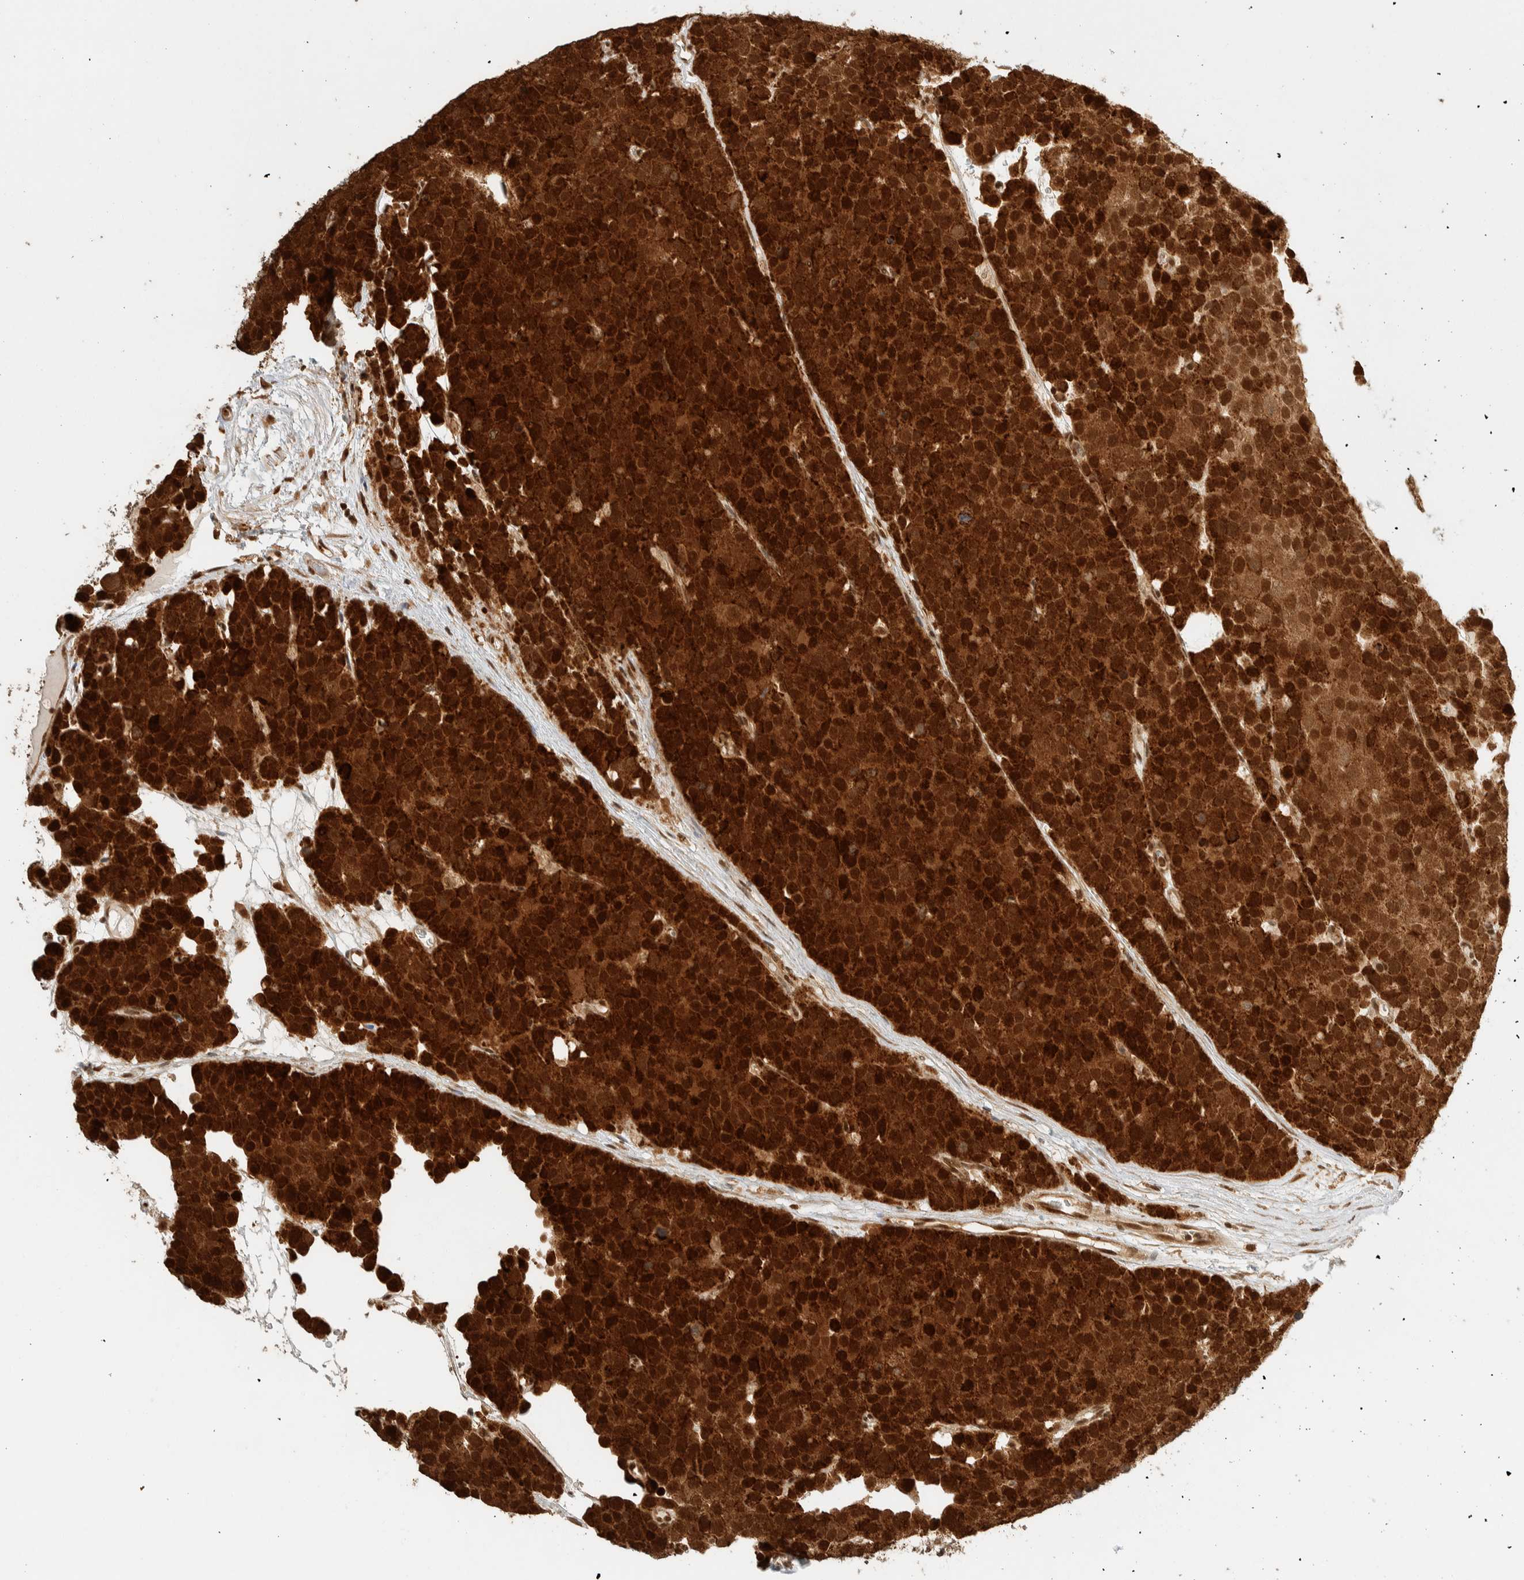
{"staining": {"intensity": "strong", "quantity": ">75%", "location": "cytoplasmic/membranous,nuclear"}, "tissue": "testis cancer", "cell_type": "Tumor cells", "image_type": "cancer", "snomed": [{"axis": "morphology", "description": "Seminoma, NOS"}, {"axis": "topography", "description": "Testis"}], "caption": "Testis cancer (seminoma) stained with IHC reveals strong cytoplasmic/membranous and nuclear positivity in about >75% of tumor cells. The protein of interest is stained brown, and the nuclei are stained in blue (DAB IHC with brightfield microscopy, high magnification).", "gene": "ZBTB2", "patient": {"sex": "male", "age": 71}}